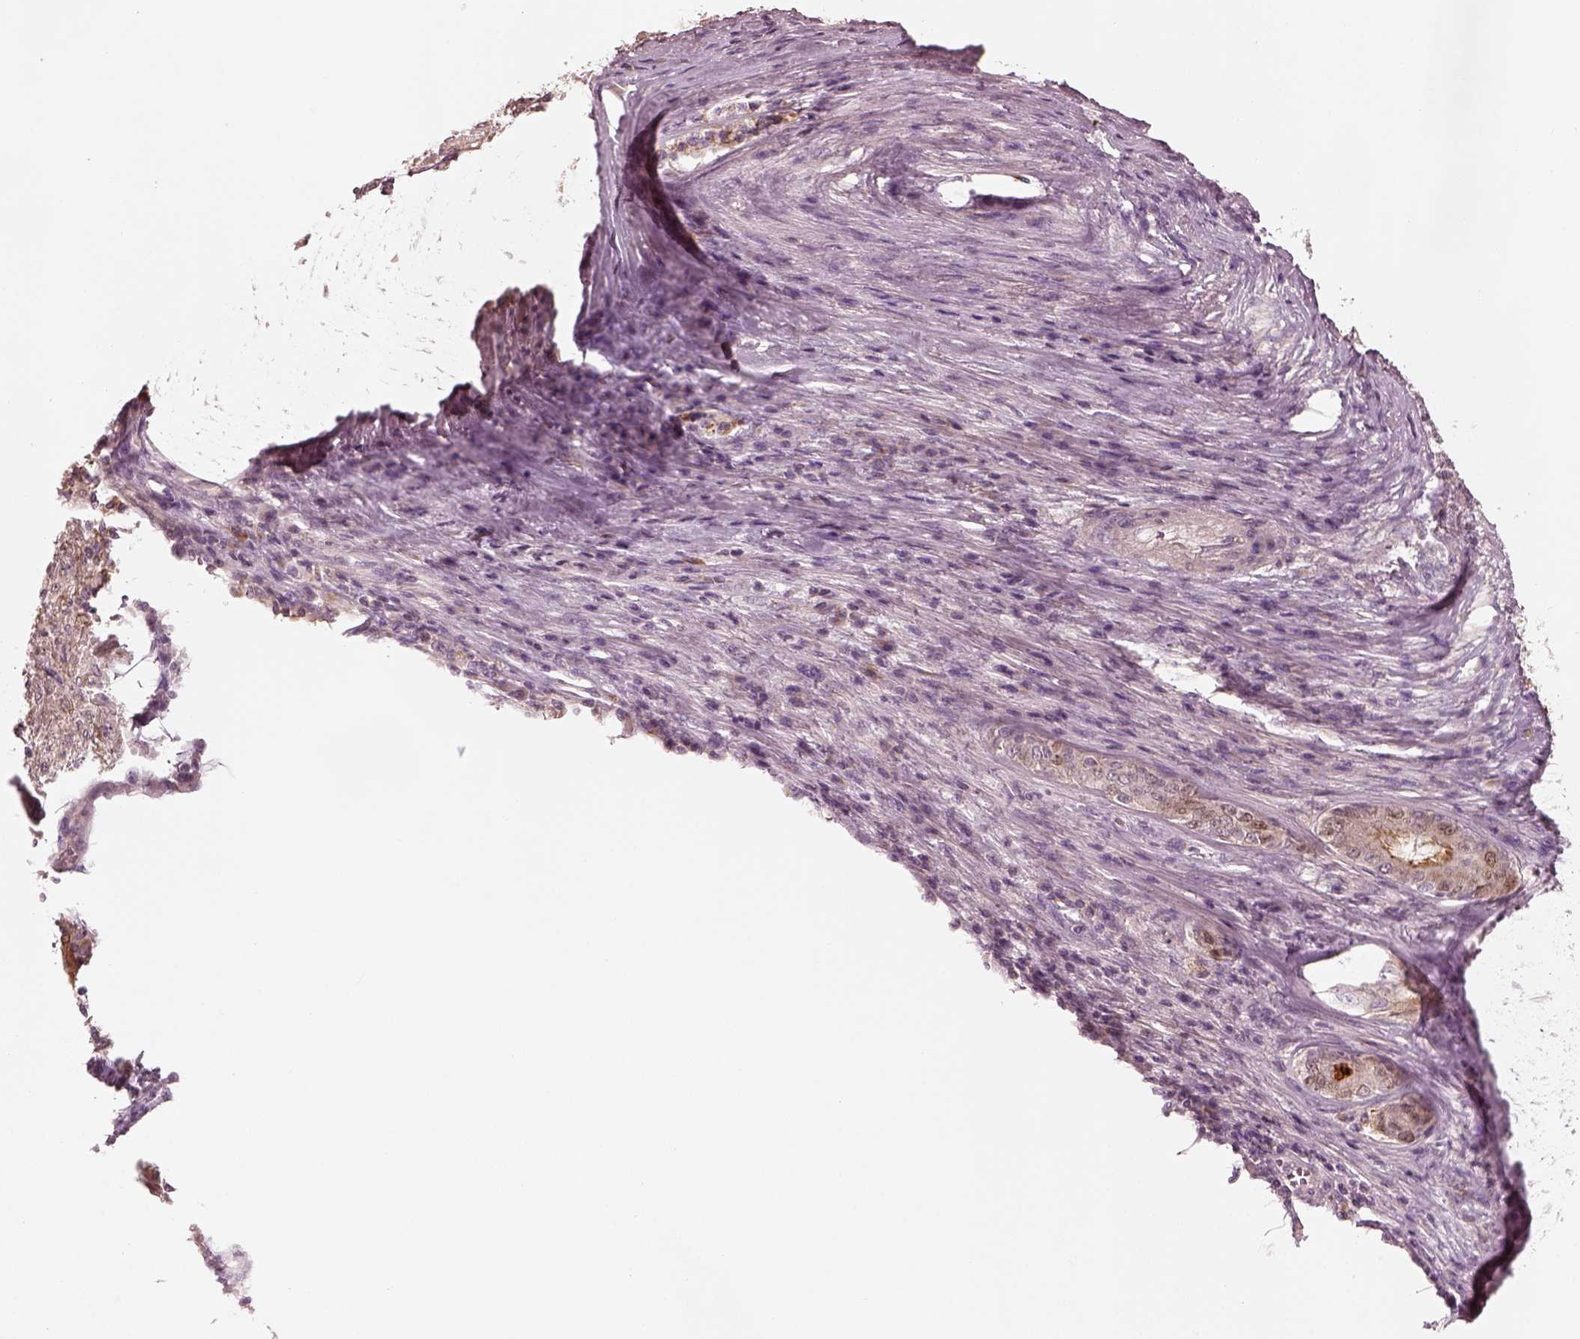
{"staining": {"intensity": "moderate", "quantity": "<25%", "location": "cytoplasmic/membranous"}, "tissue": "pancreatic cancer", "cell_type": "Tumor cells", "image_type": "cancer", "snomed": [{"axis": "morphology", "description": "Adenocarcinoma, NOS"}, {"axis": "topography", "description": "Pancreas"}], "caption": "Brown immunohistochemical staining in pancreatic cancer reveals moderate cytoplasmic/membranous staining in approximately <25% of tumor cells.", "gene": "SDCBP2", "patient": {"sex": "male", "age": 63}}